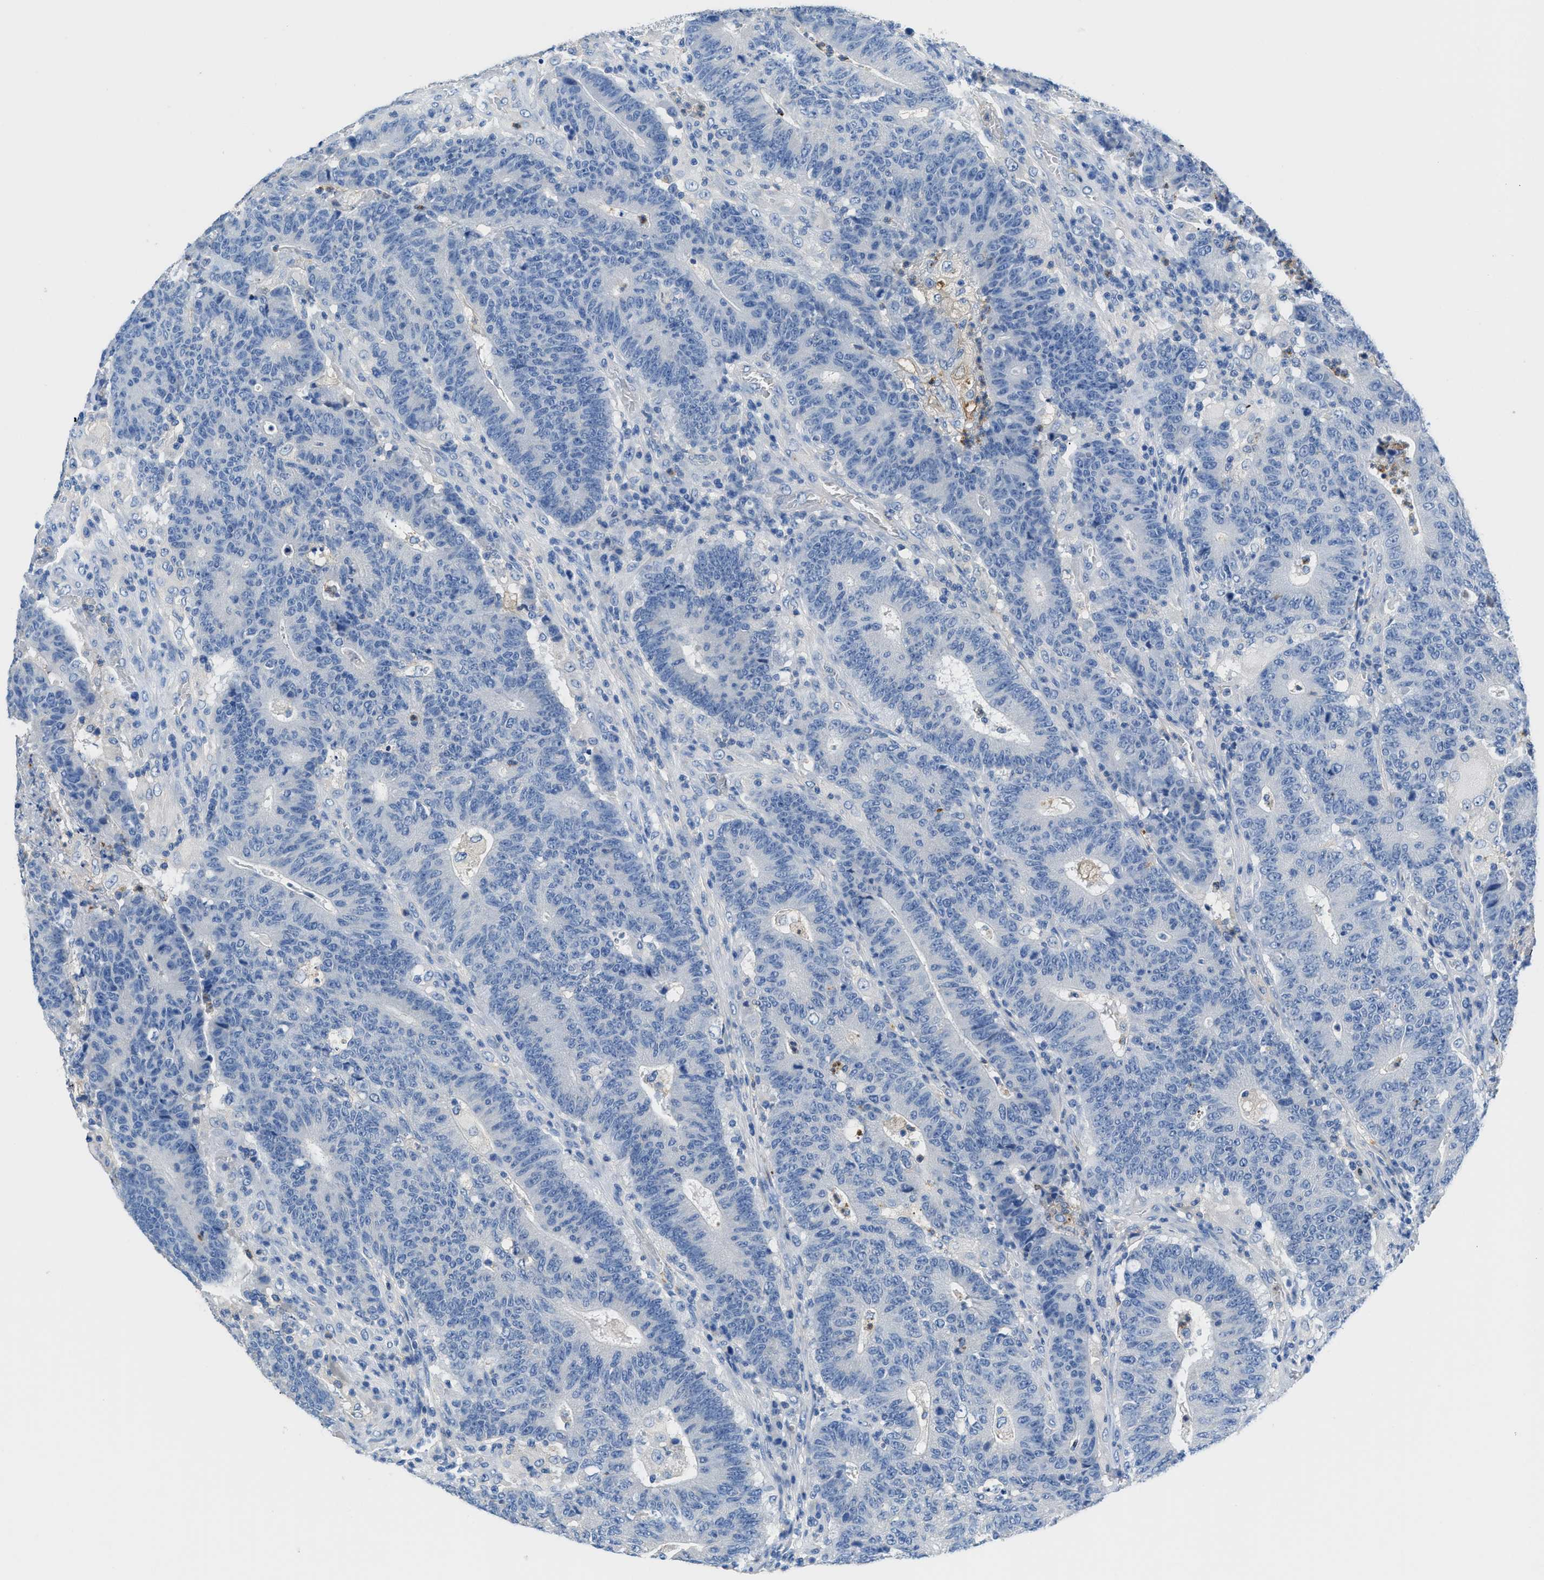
{"staining": {"intensity": "negative", "quantity": "none", "location": "none"}, "tissue": "colorectal cancer", "cell_type": "Tumor cells", "image_type": "cancer", "snomed": [{"axis": "morphology", "description": "Normal tissue, NOS"}, {"axis": "morphology", "description": "Adenocarcinoma, NOS"}, {"axis": "topography", "description": "Colon"}], "caption": "This is an immunohistochemistry (IHC) image of human adenocarcinoma (colorectal). There is no positivity in tumor cells.", "gene": "NEB", "patient": {"sex": "female", "age": 75}}